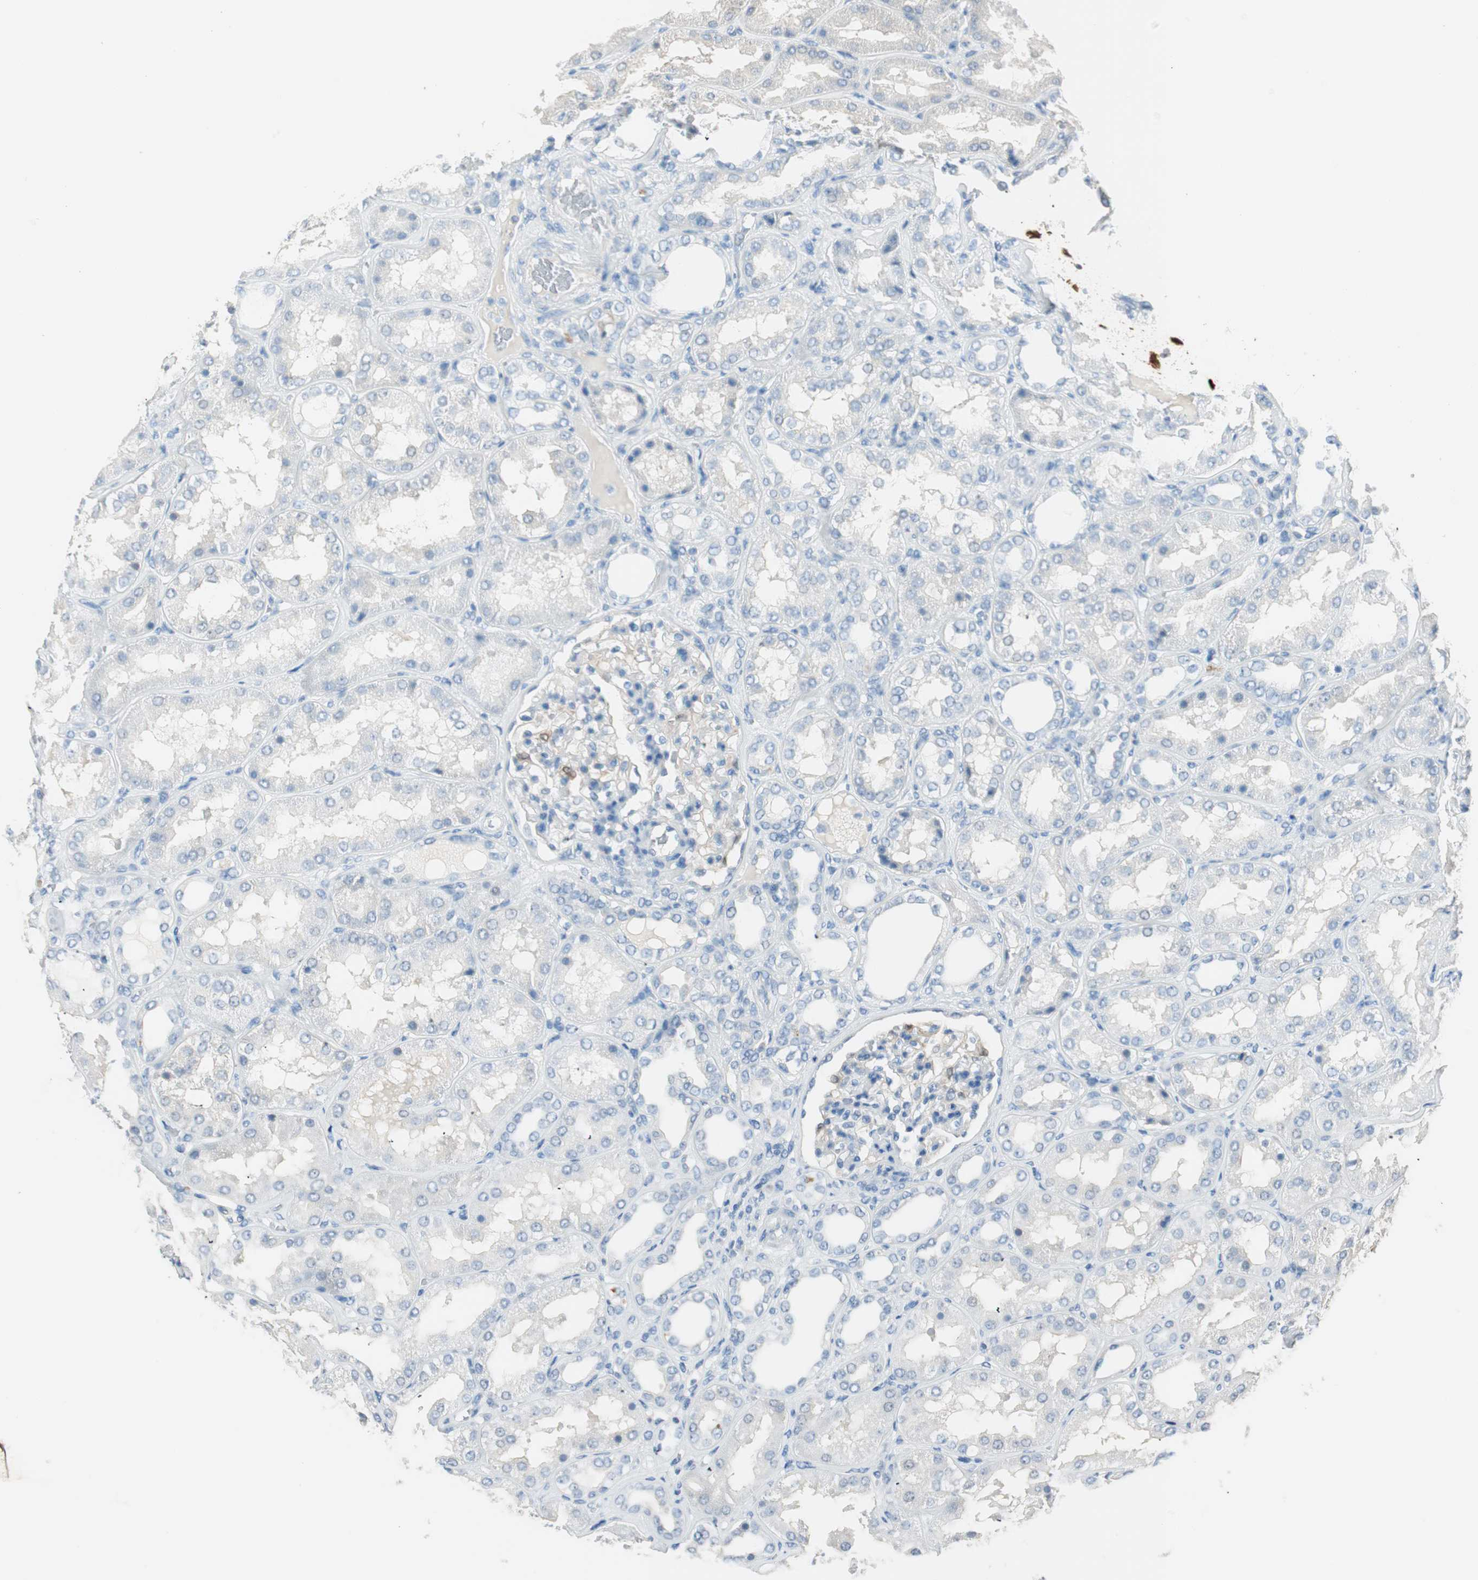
{"staining": {"intensity": "negative", "quantity": "none", "location": "none"}, "tissue": "kidney", "cell_type": "Cells in glomeruli", "image_type": "normal", "snomed": [{"axis": "morphology", "description": "Normal tissue, NOS"}, {"axis": "topography", "description": "Kidney"}], "caption": "DAB immunohistochemical staining of benign kidney reveals no significant positivity in cells in glomeruli.", "gene": "HPGD", "patient": {"sex": "female", "age": 56}}